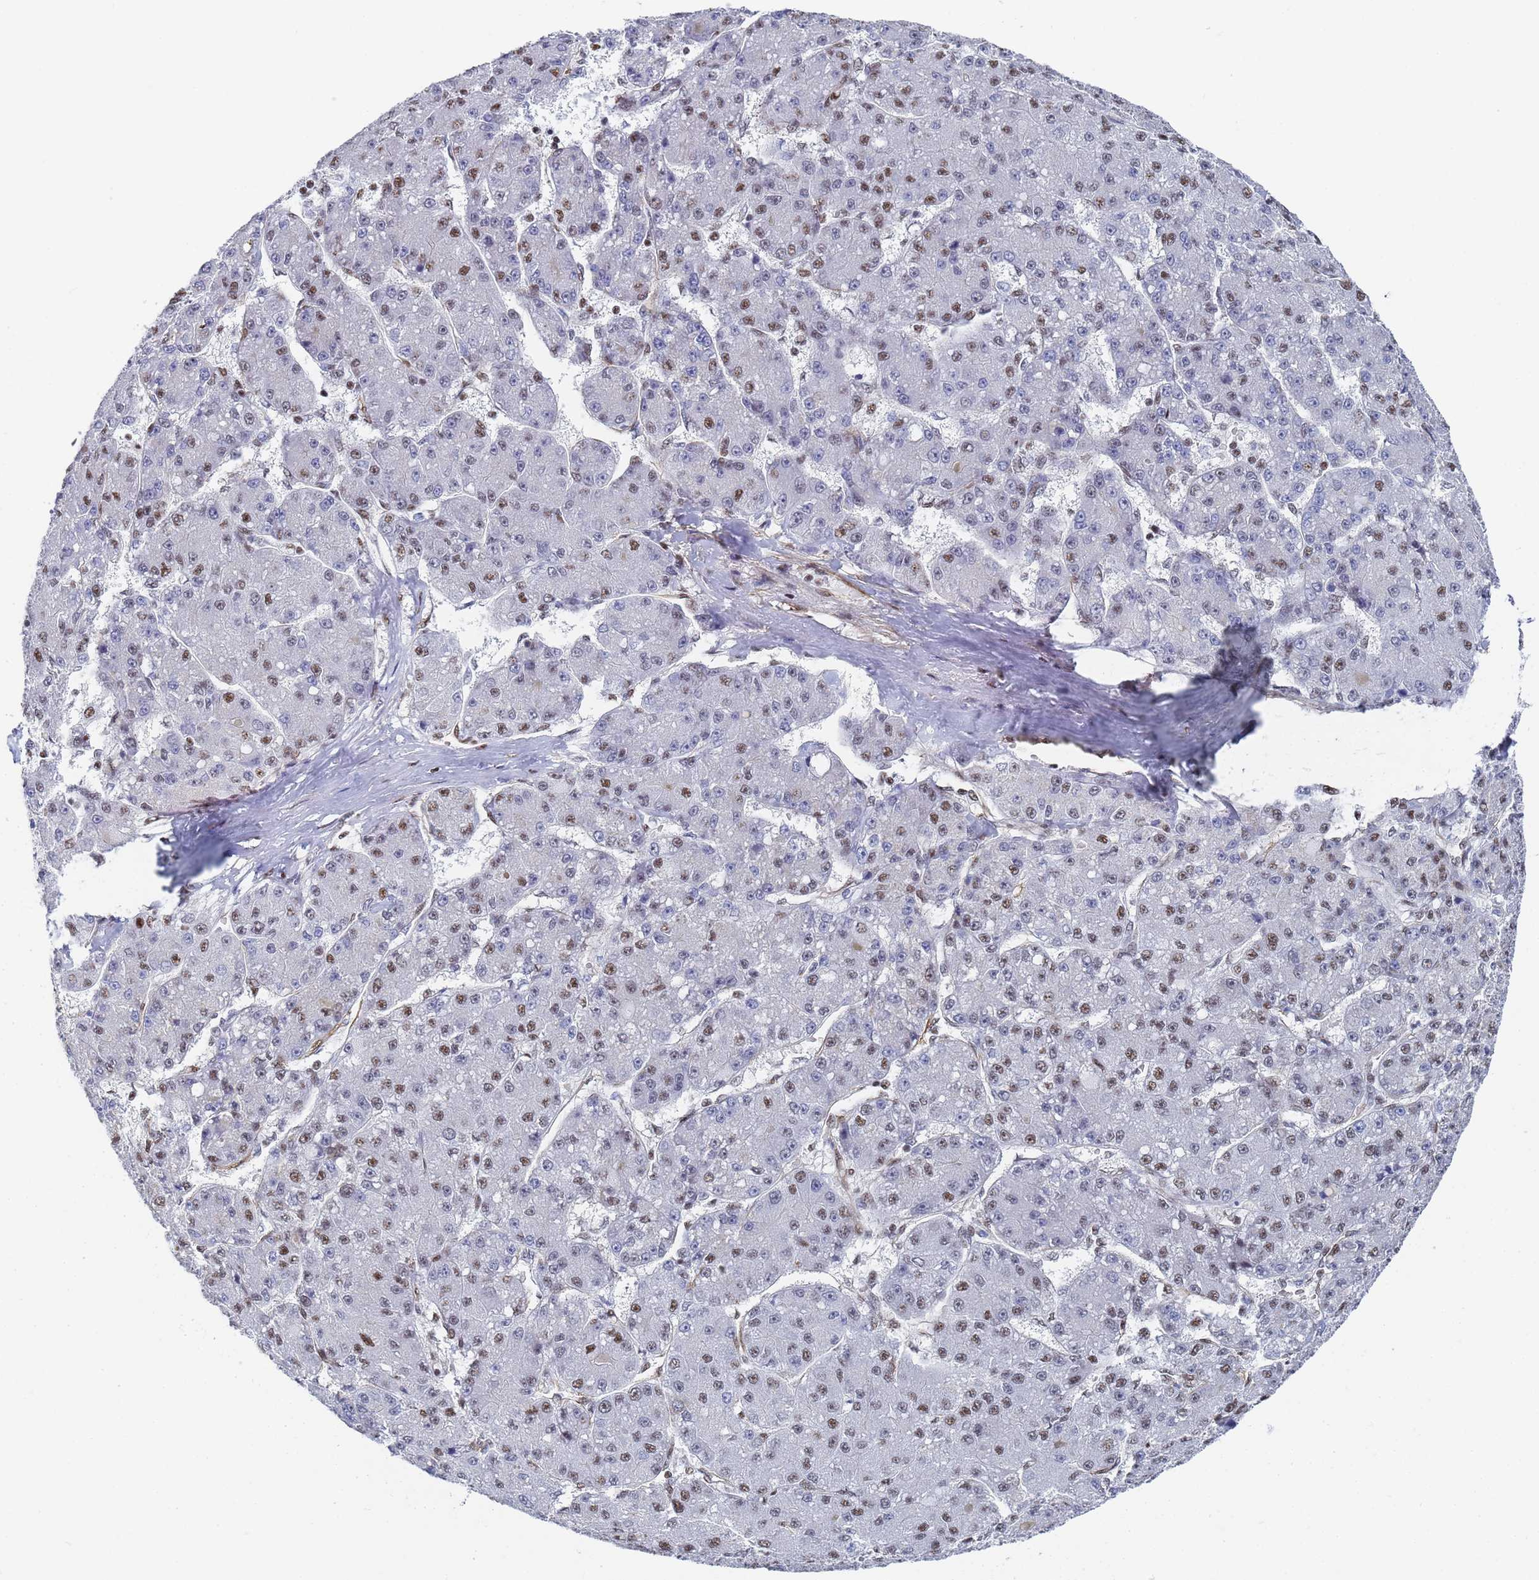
{"staining": {"intensity": "moderate", "quantity": "25%-75%", "location": "nuclear"}, "tissue": "liver cancer", "cell_type": "Tumor cells", "image_type": "cancer", "snomed": [{"axis": "morphology", "description": "Carcinoma, Hepatocellular, NOS"}, {"axis": "topography", "description": "Liver"}], "caption": "A micrograph showing moderate nuclear staining in approximately 25%-75% of tumor cells in liver cancer, as visualized by brown immunohistochemical staining.", "gene": "PRRT4", "patient": {"sex": "male", "age": 67}}